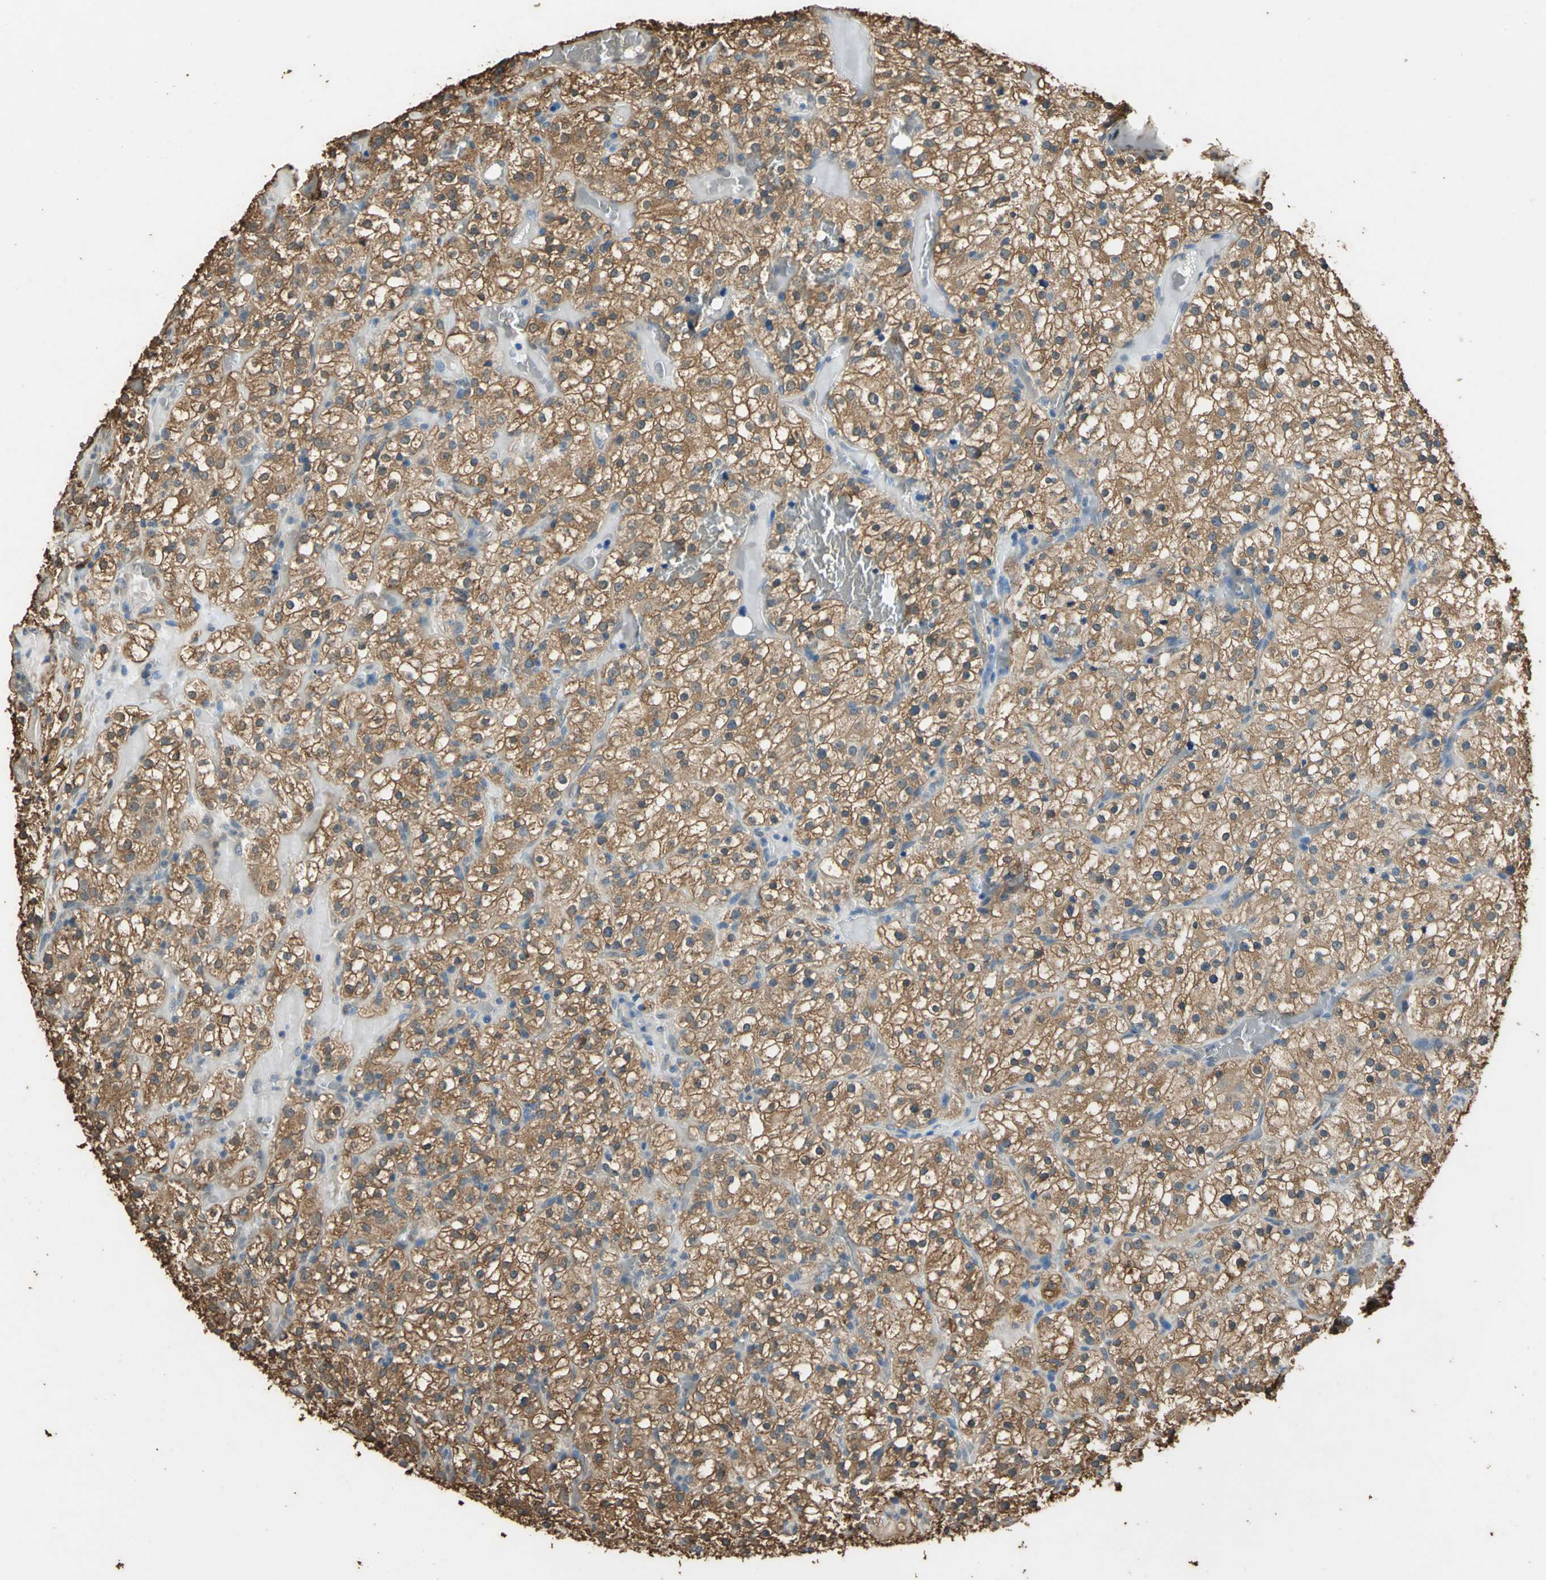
{"staining": {"intensity": "strong", "quantity": ">75%", "location": "cytoplasmic/membranous"}, "tissue": "renal cancer", "cell_type": "Tumor cells", "image_type": "cancer", "snomed": [{"axis": "morphology", "description": "Normal tissue, NOS"}, {"axis": "morphology", "description": "Adenocarcinoma, NOS"}, {"axis": "topography", "description": "Kidney"}], "caption": "IHC photomicrograph of human renal cancer stained for a protein (brown), which displays high levels of strong cytoplasmic/membranous staining in about >75% of tumor cells.", "gene": "GAPDH", "patient": {"sex": "female", "age": 72}}